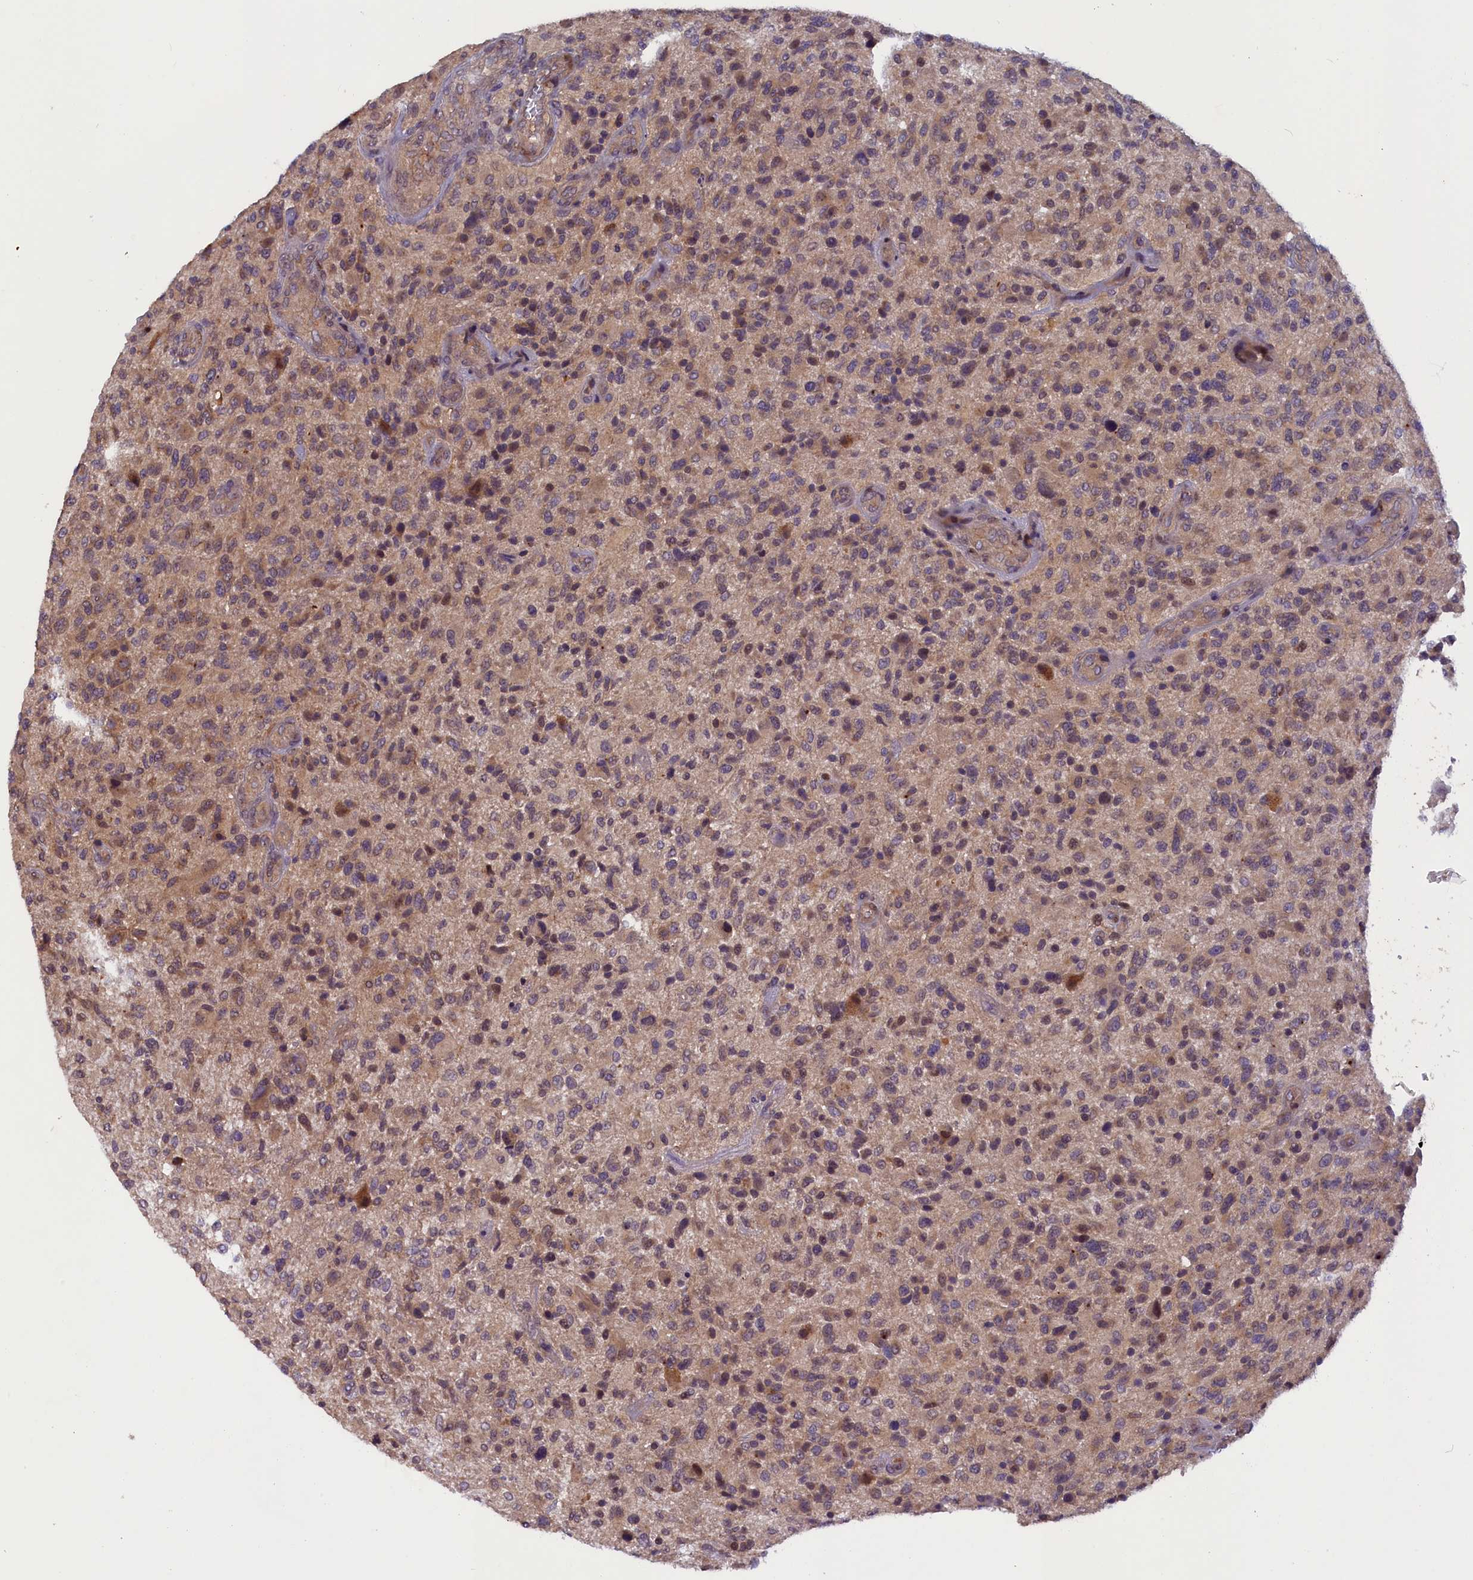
{"staining": {"intensity": "weak", "quantity": "25%-75%", "location": "cytoplasmic/membranous"}, "tissue": "glioma", "cell_type": "Tumor cells", "image_type": "cancer", "snomed": [{"axis": "morphology", "description": "Glioma, malignant, High grade"}, {"axis": "topography", "description": "Brain"}], "caption": "Immunohistochemistry staining of malignant high-grade glioma, which displays low levels of weak cytoplasmic/membranous positivity in approximately 25%-75% of tumor cells indicating weak cytoplasmic/membranous protein staining. The staining was performed using DAB (3,3'-diaminobenzidine) (brown) for protein detection and nuclei were counterstained in hematoxylin (blue).", "gene": "CCDC9B", "patient": {"sex": "male", "age": 47}}